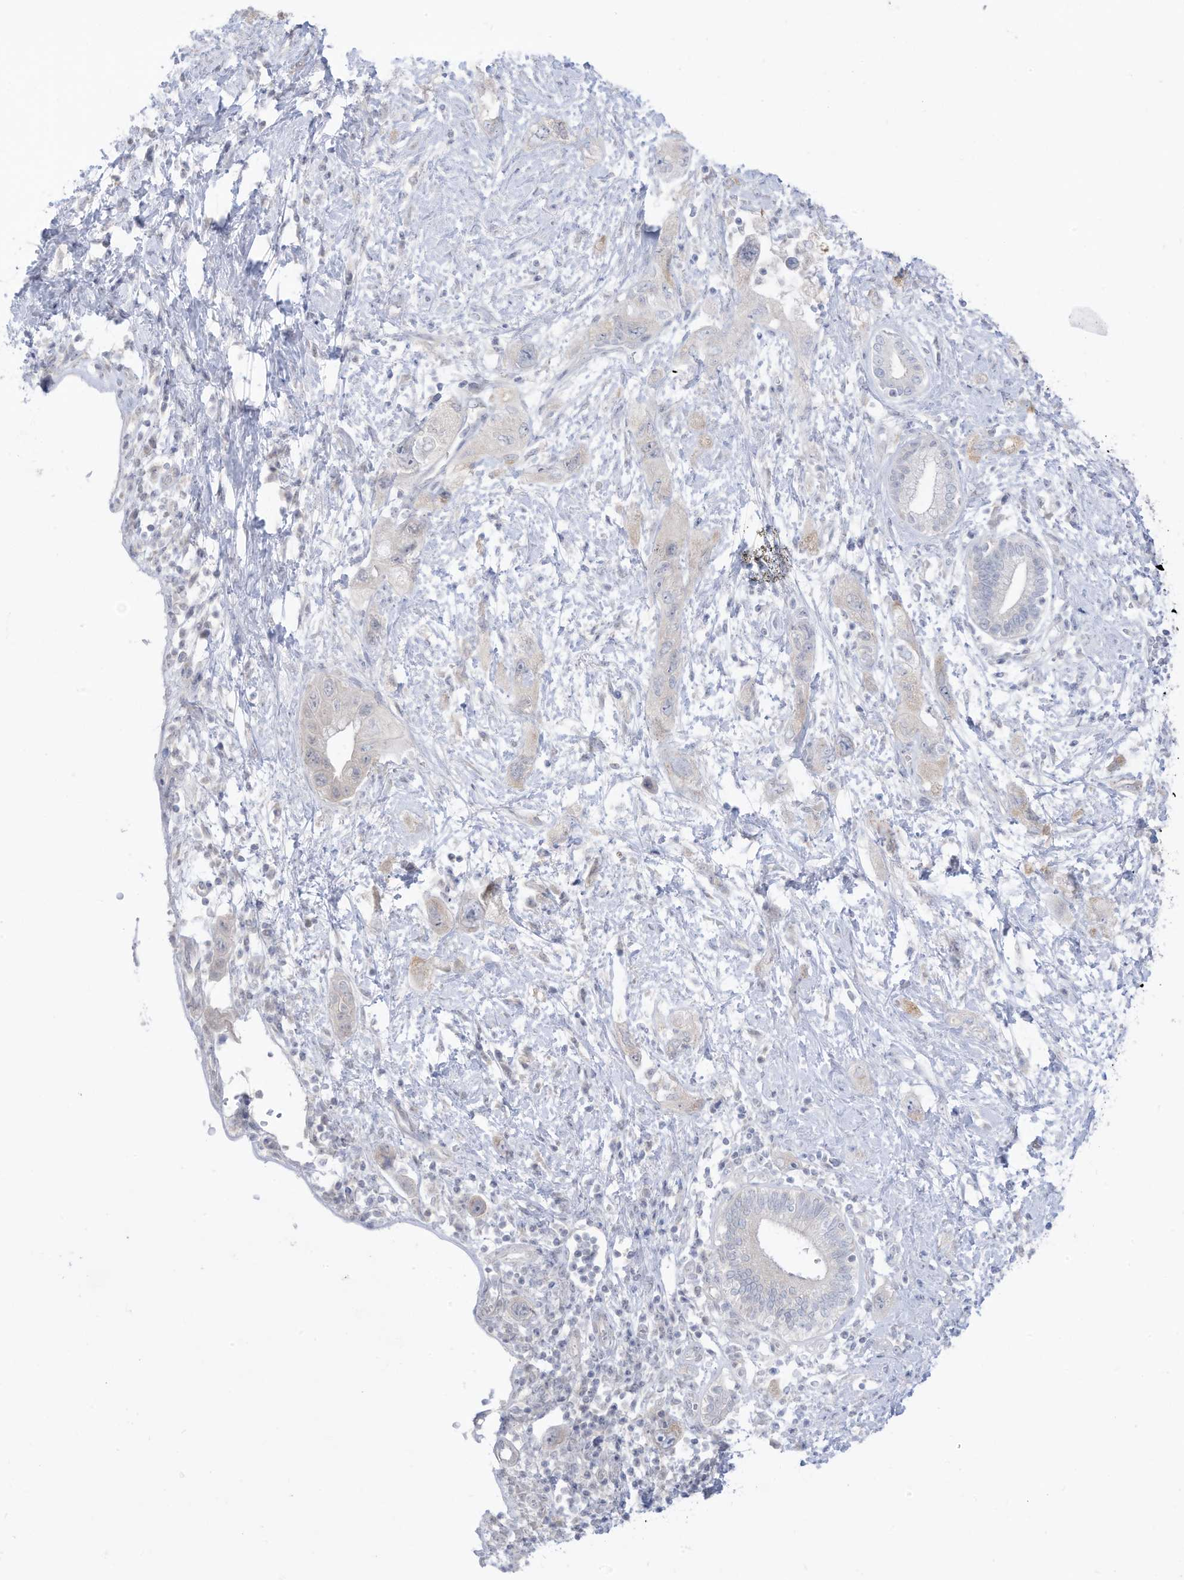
{"staining": {"intensity": "weak", "quantity": "<25%", "location": "cytoplasmic/membranous"}, "tissue": "pancreatic cancer", "cell_type": "Tumor cells", "image_type": "cancer", "snomed": [{"axis": "morphology", "description": "Adenocarcinoma, NOS"}, {"axis": "topography", "description": "Pancreas"}], "caption": "This is an immunohistochemistry (IHC) micrograph of human pancreatic adenocarcinoma. There is no staining in tumor cells.", "gene": "OGT", "patient": {"sex": "female", "age": 73}}